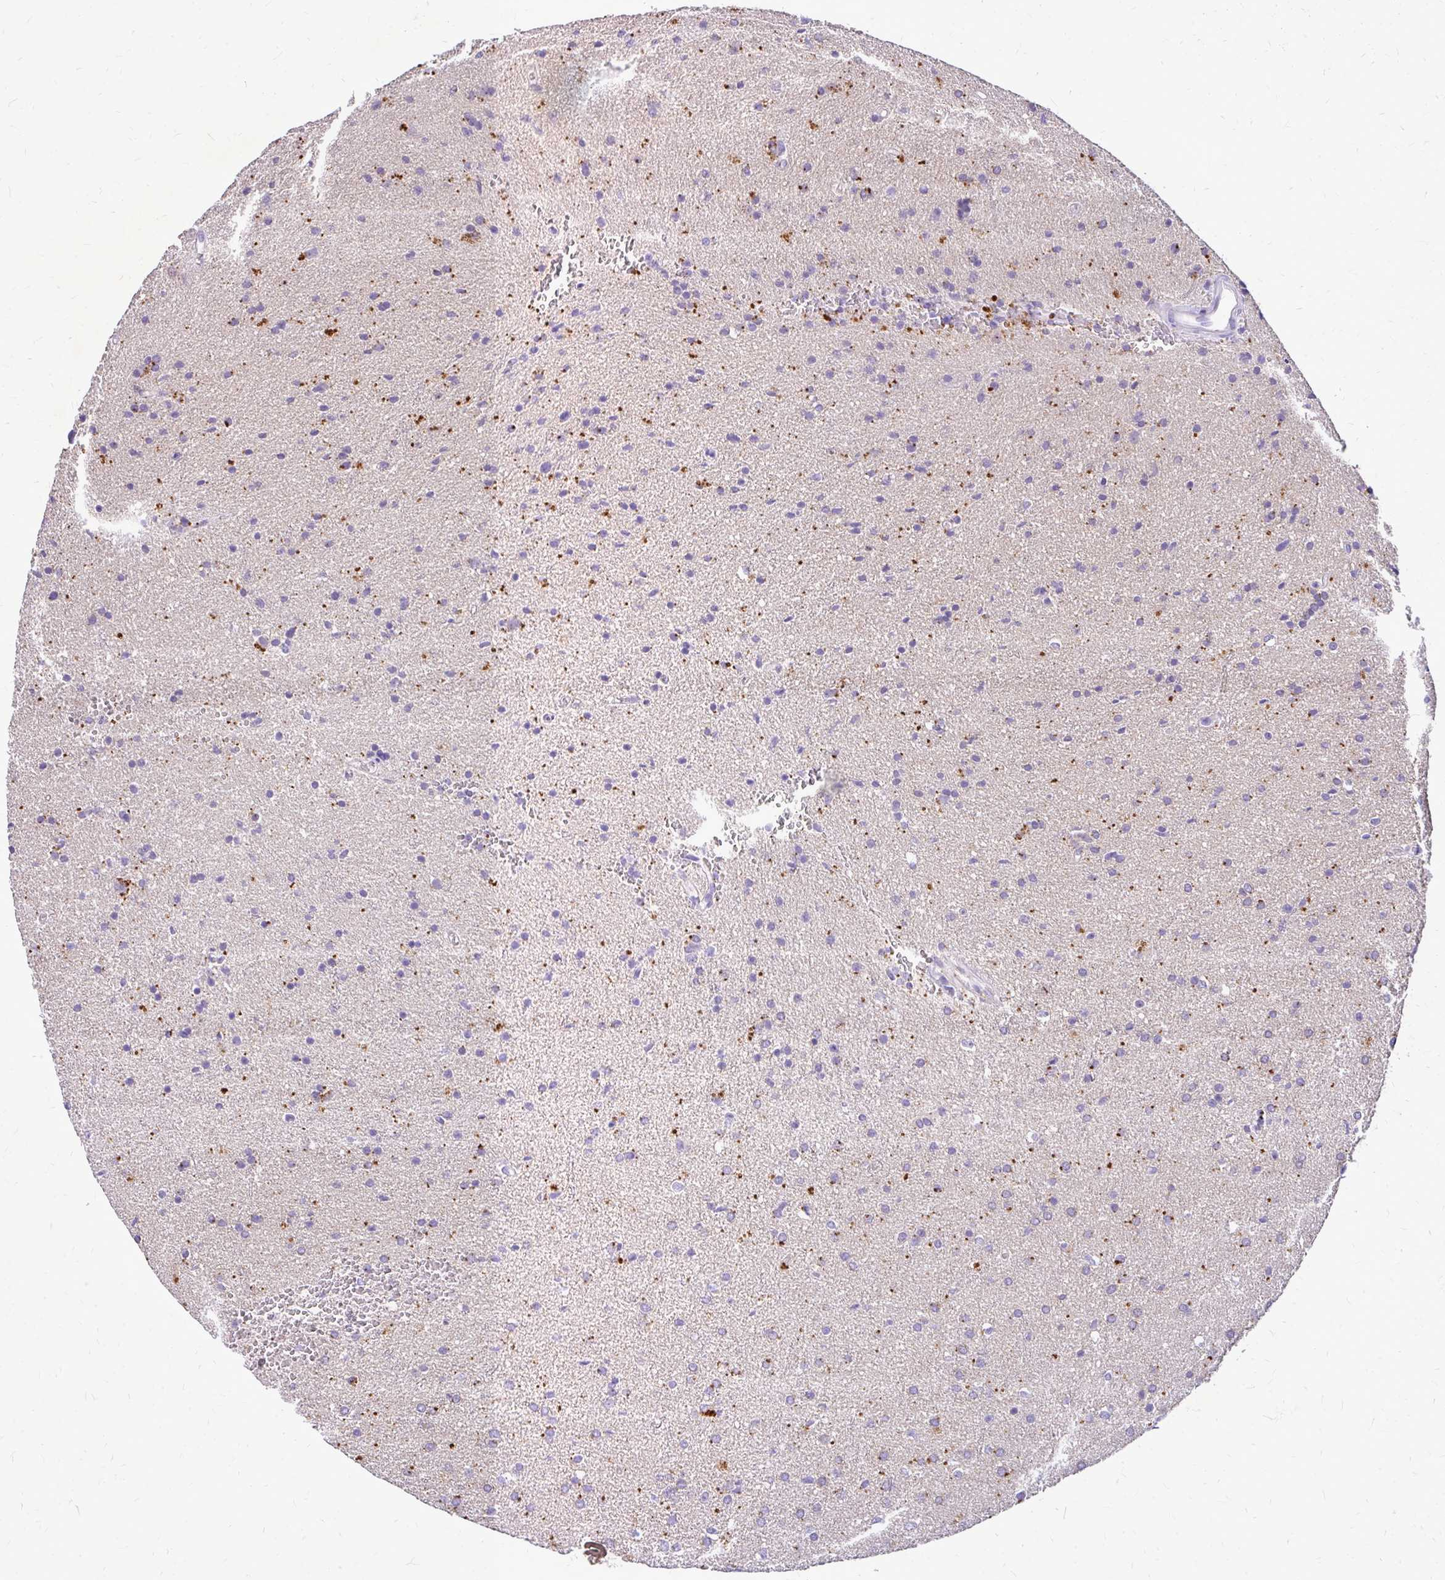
{"staining": {"intensity": "moderate", "quantity": "<25%", "location": "cytoplasmic/membranous"}, "tissue": "glioma", "cell_type": "Tumor cells", "image_type": "cancer", "snomed": [{"axis": "morphology", "description": "Glioma, malignant, Low grade"}, {"axis": "topography", "description": "Brain"}], "caption": "Immunohistochemical staining of human low-grade glioma (malignant) shows low levels of moderate cytoplasmic/membranous protein positivity in approximately <25% of tumor cells. Nuclei are stained in blue.", "gene": "MAP1LC3A", "patient": {"sex": "female", "age": 34}}